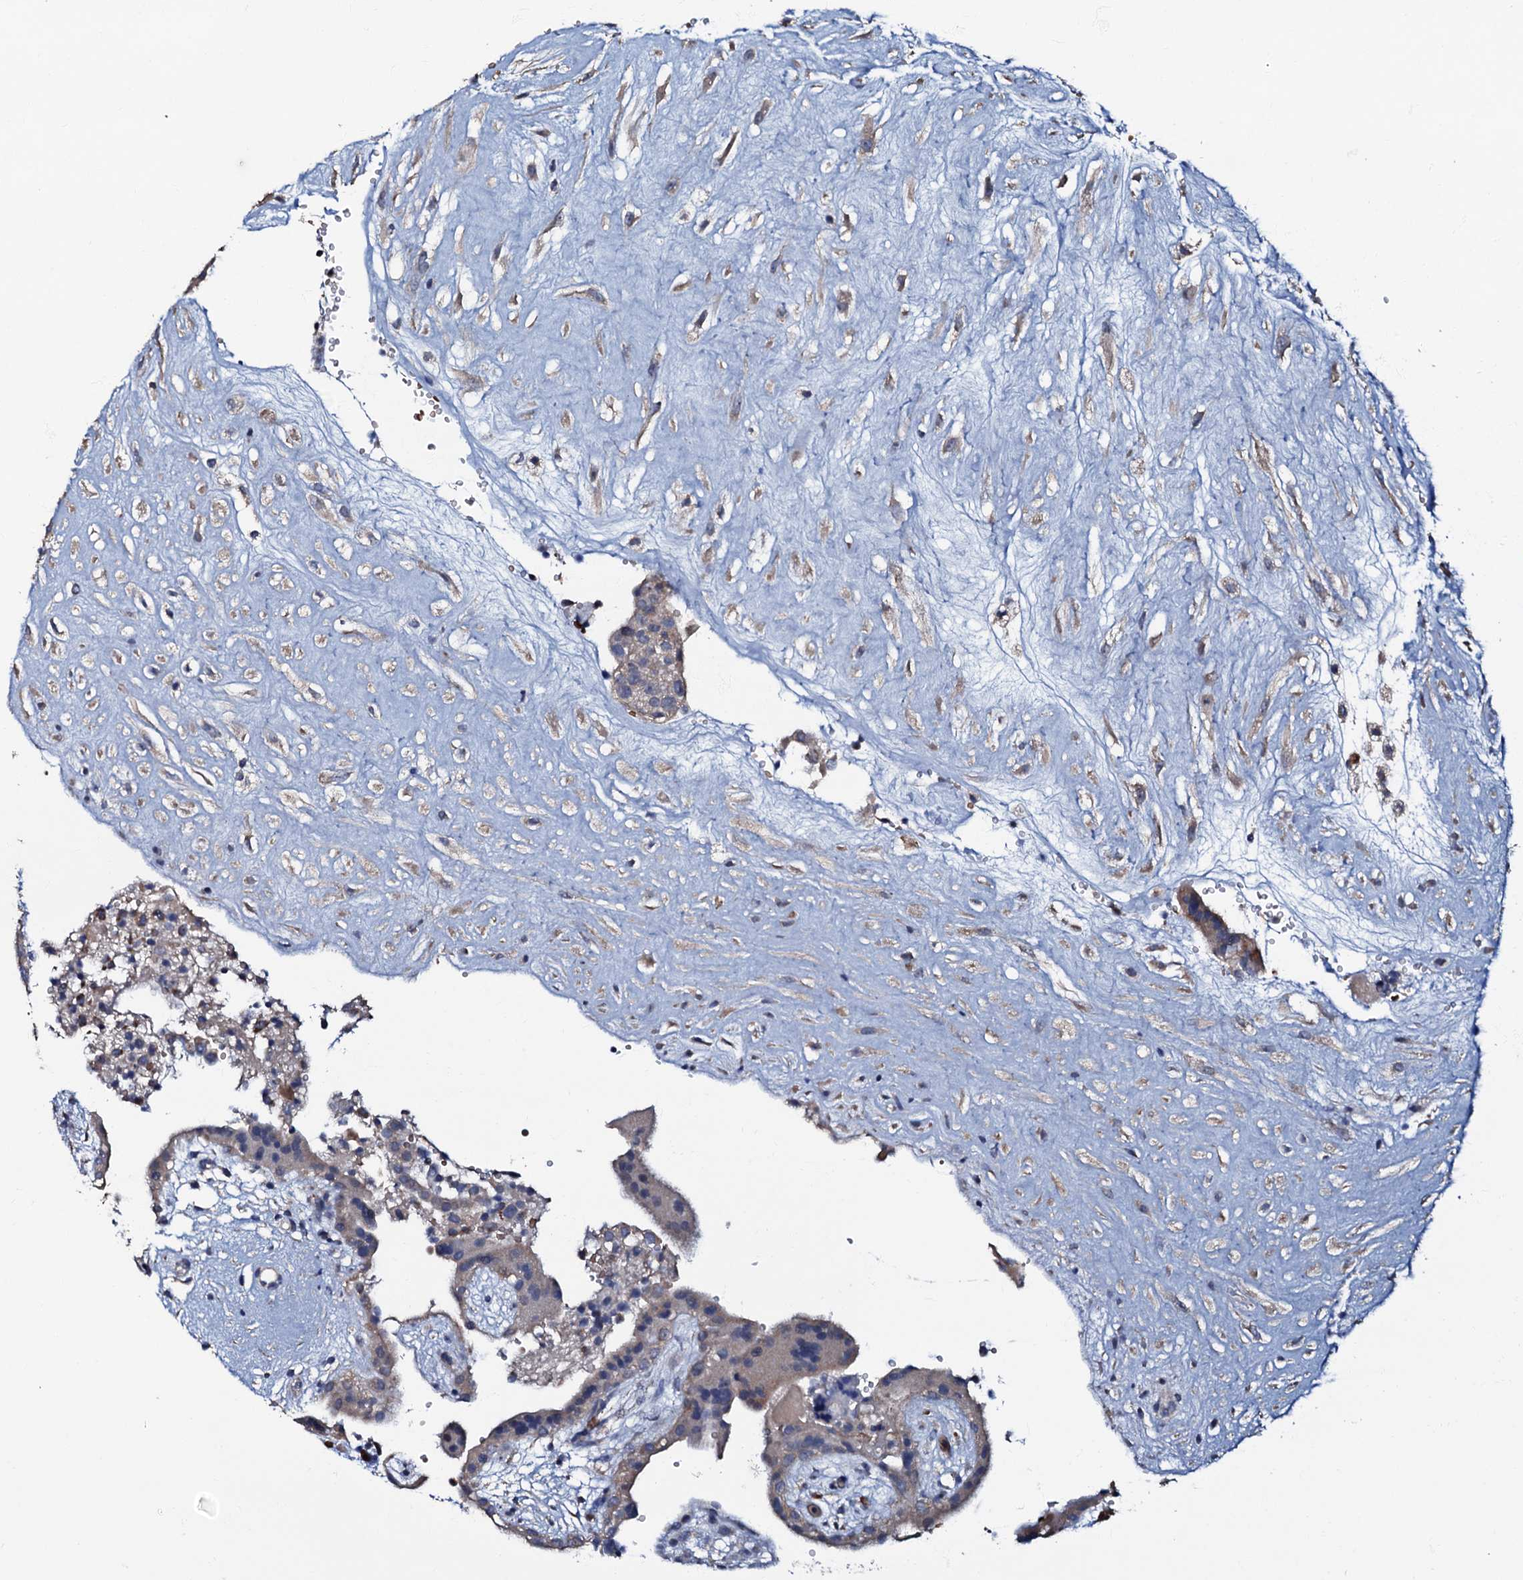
{"staining": {"intensity": "weak", "quantity": ">75%", "location": "cytoplasmic/membranous"}, "tissue": "placenta", "cell_type": "Decidual cells", "image_type": "normal", "snomed": [{"axis": "morphology", "description": "Normal tissue, NOS"}, {"axis": "topography", "description": "Placenta"}], "caption": "A histopathology image of placenta stained for a protein reveals weak cytoplasmic/membranous brown staining in decidual cells. (DAB (3,3'-diaminobenzidine) = brown stain, brightfield microscopy at high magnification).", "gene": "CPNE2", "patient": {"sex": "female", "age": 18}}